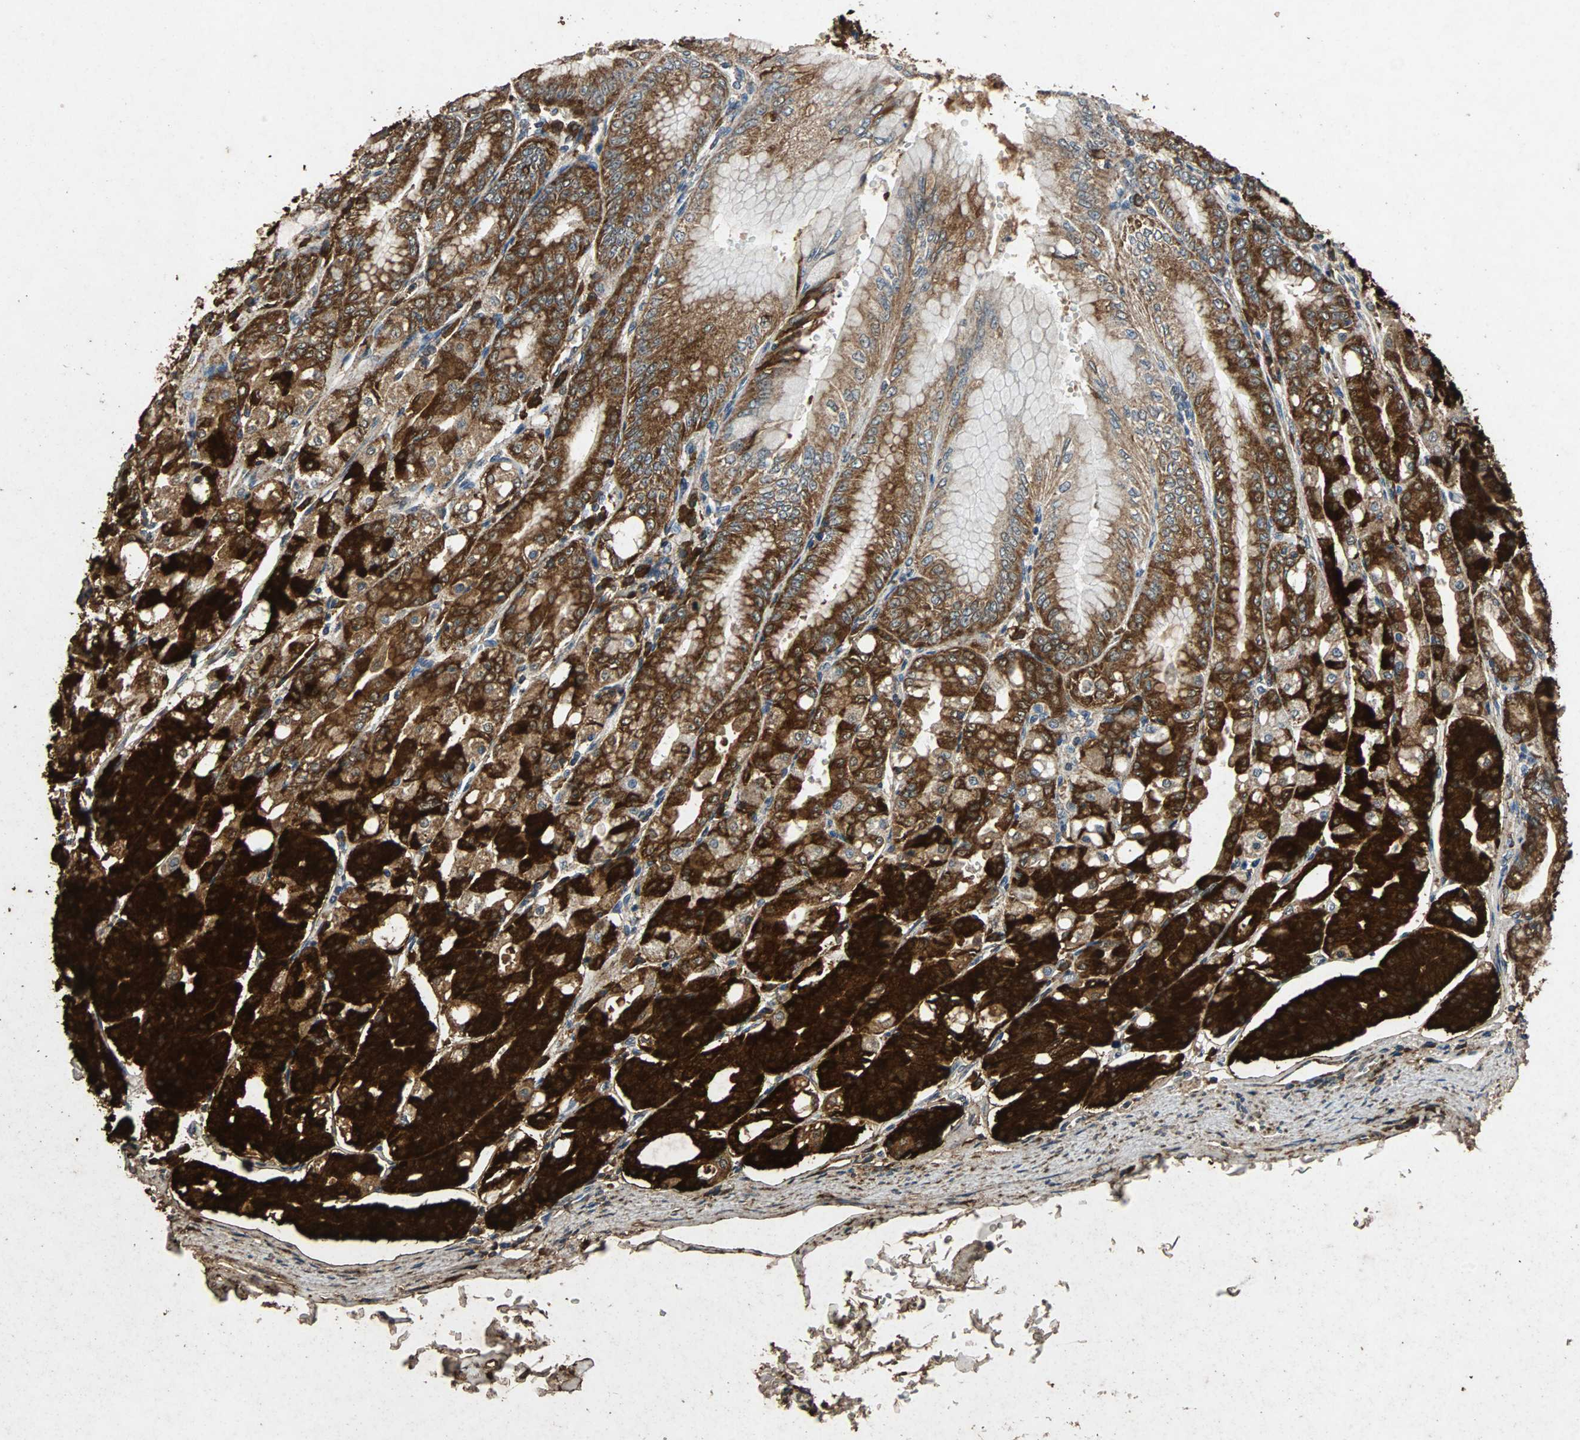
{"staining": {"intensity": "strong", "quantity": ">75%", "location": "cytoplasmic/membranous"}, "tissue": "stomach", "cell_type": "Glandular cells", "image_type": "normal", "snomed": [{"axis": "morphology", "description": "Normal tissue, NOS"}, {"axis": "topography", "description": "Stomach, lower"}], "caption": "IHC (DAB (3,3'-diaminobenzidine)) staining of unremarkable stomach demonstrates strong cytoplasmic/membranous protein positivity in approximately >75% of glandular cells. The staining was performed using DAB, with brown indicating positive protein expression. Nuclei are stained blue with hematoxylin.", "gene": "NAA10", "patient": {"sex": "male", "age": 71}}